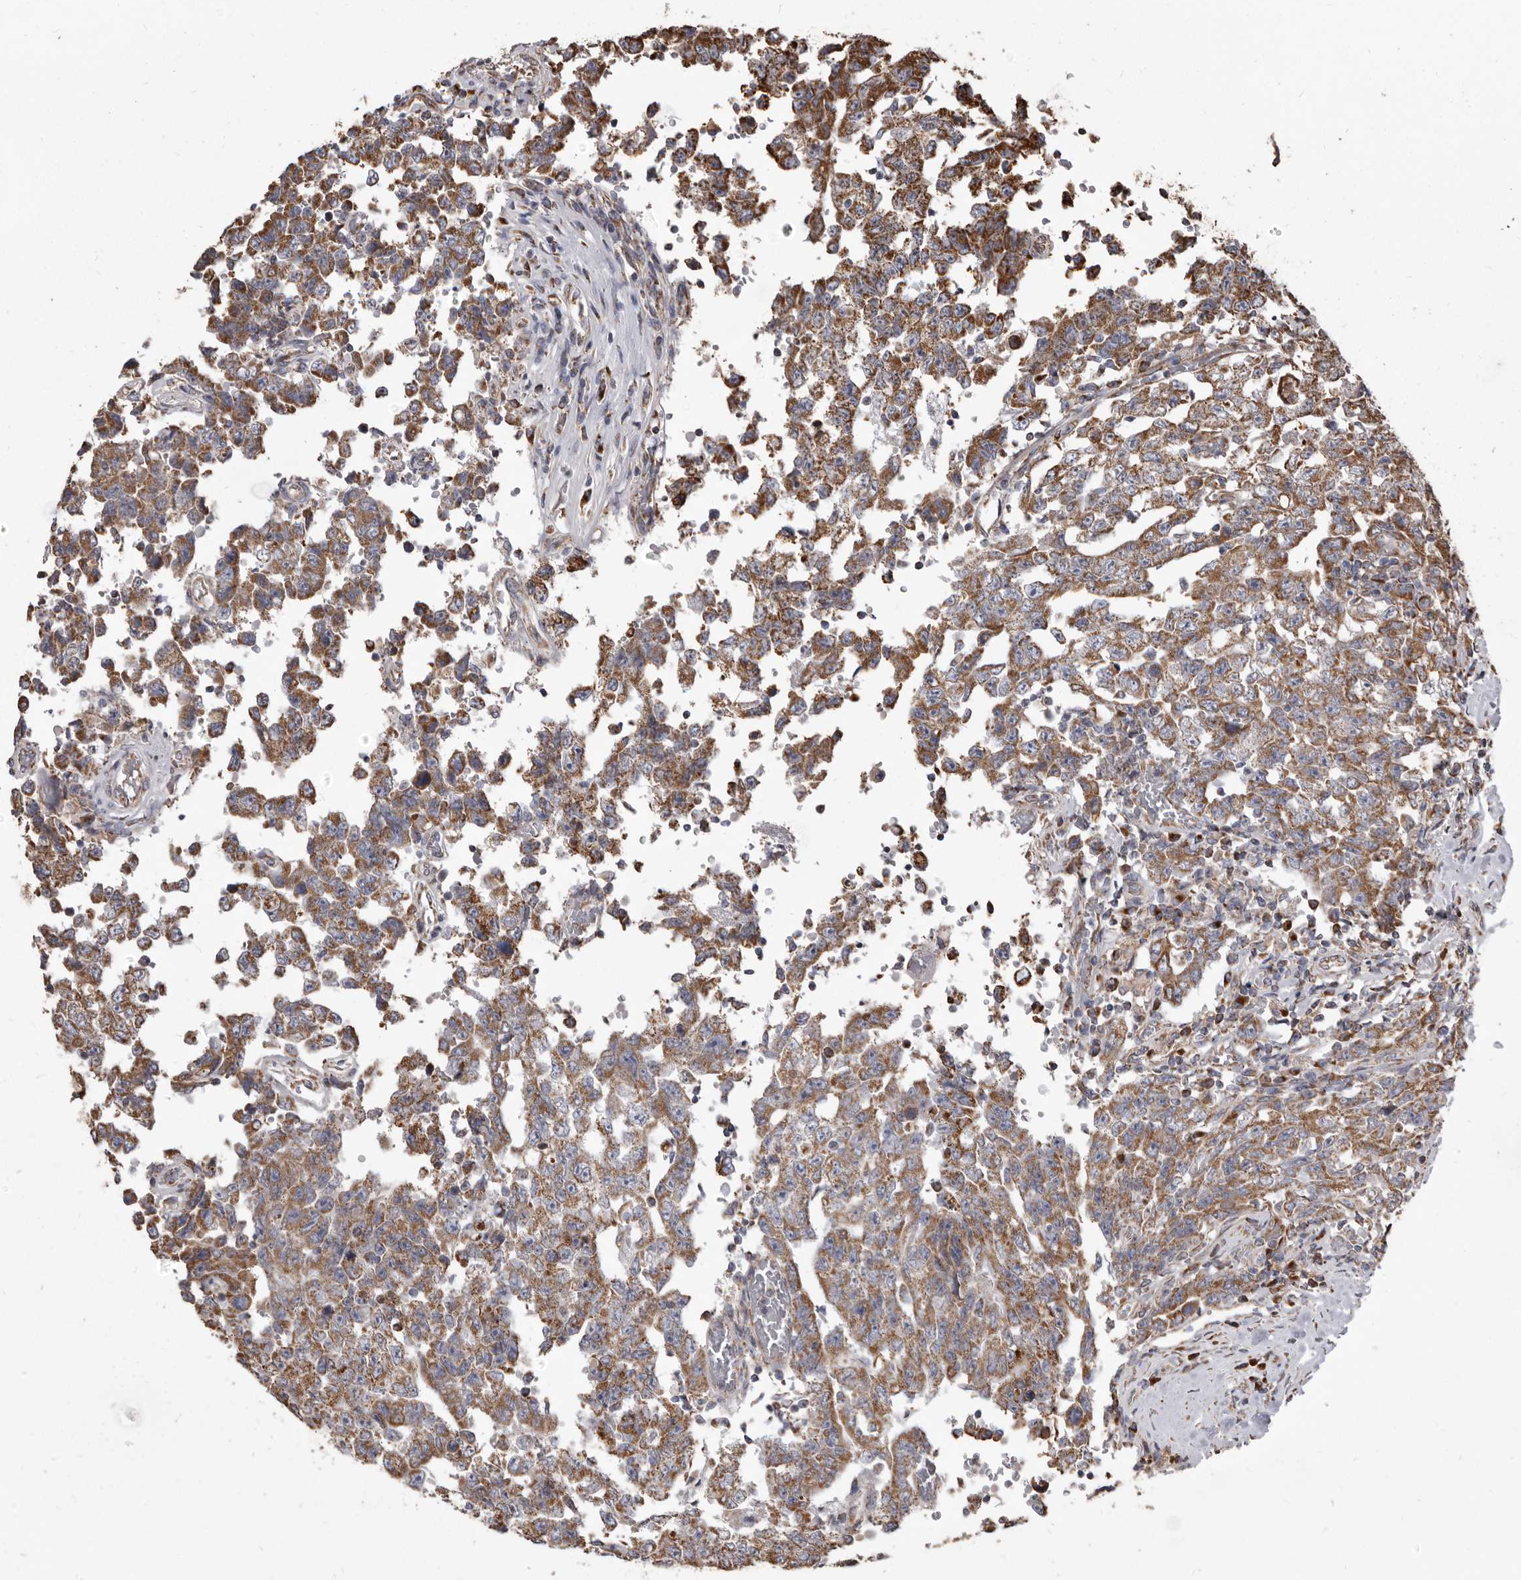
{"staining": {"intensity": "moderate", "quantity": ">75%", "location": "cytoplasmic/membranous"}, "tissue": "testis cancer", "cell_type": "Tumor cells", "image_type": "cancer", "snomed": [{"axis": "morphology", "description": "Carcinoma, Embryonal, NOS"}, {"axis": "topography", "description": "Testis"}], "caption": "Immunohistochemistry (DAB) staining of testis embryonal carcinoma displays moderate cytoplasmic/membranous protein staining in about >75% of tumor cells.", "gene": "CDK5RAP3", "patient": {"sex": "male", "age": 26}}